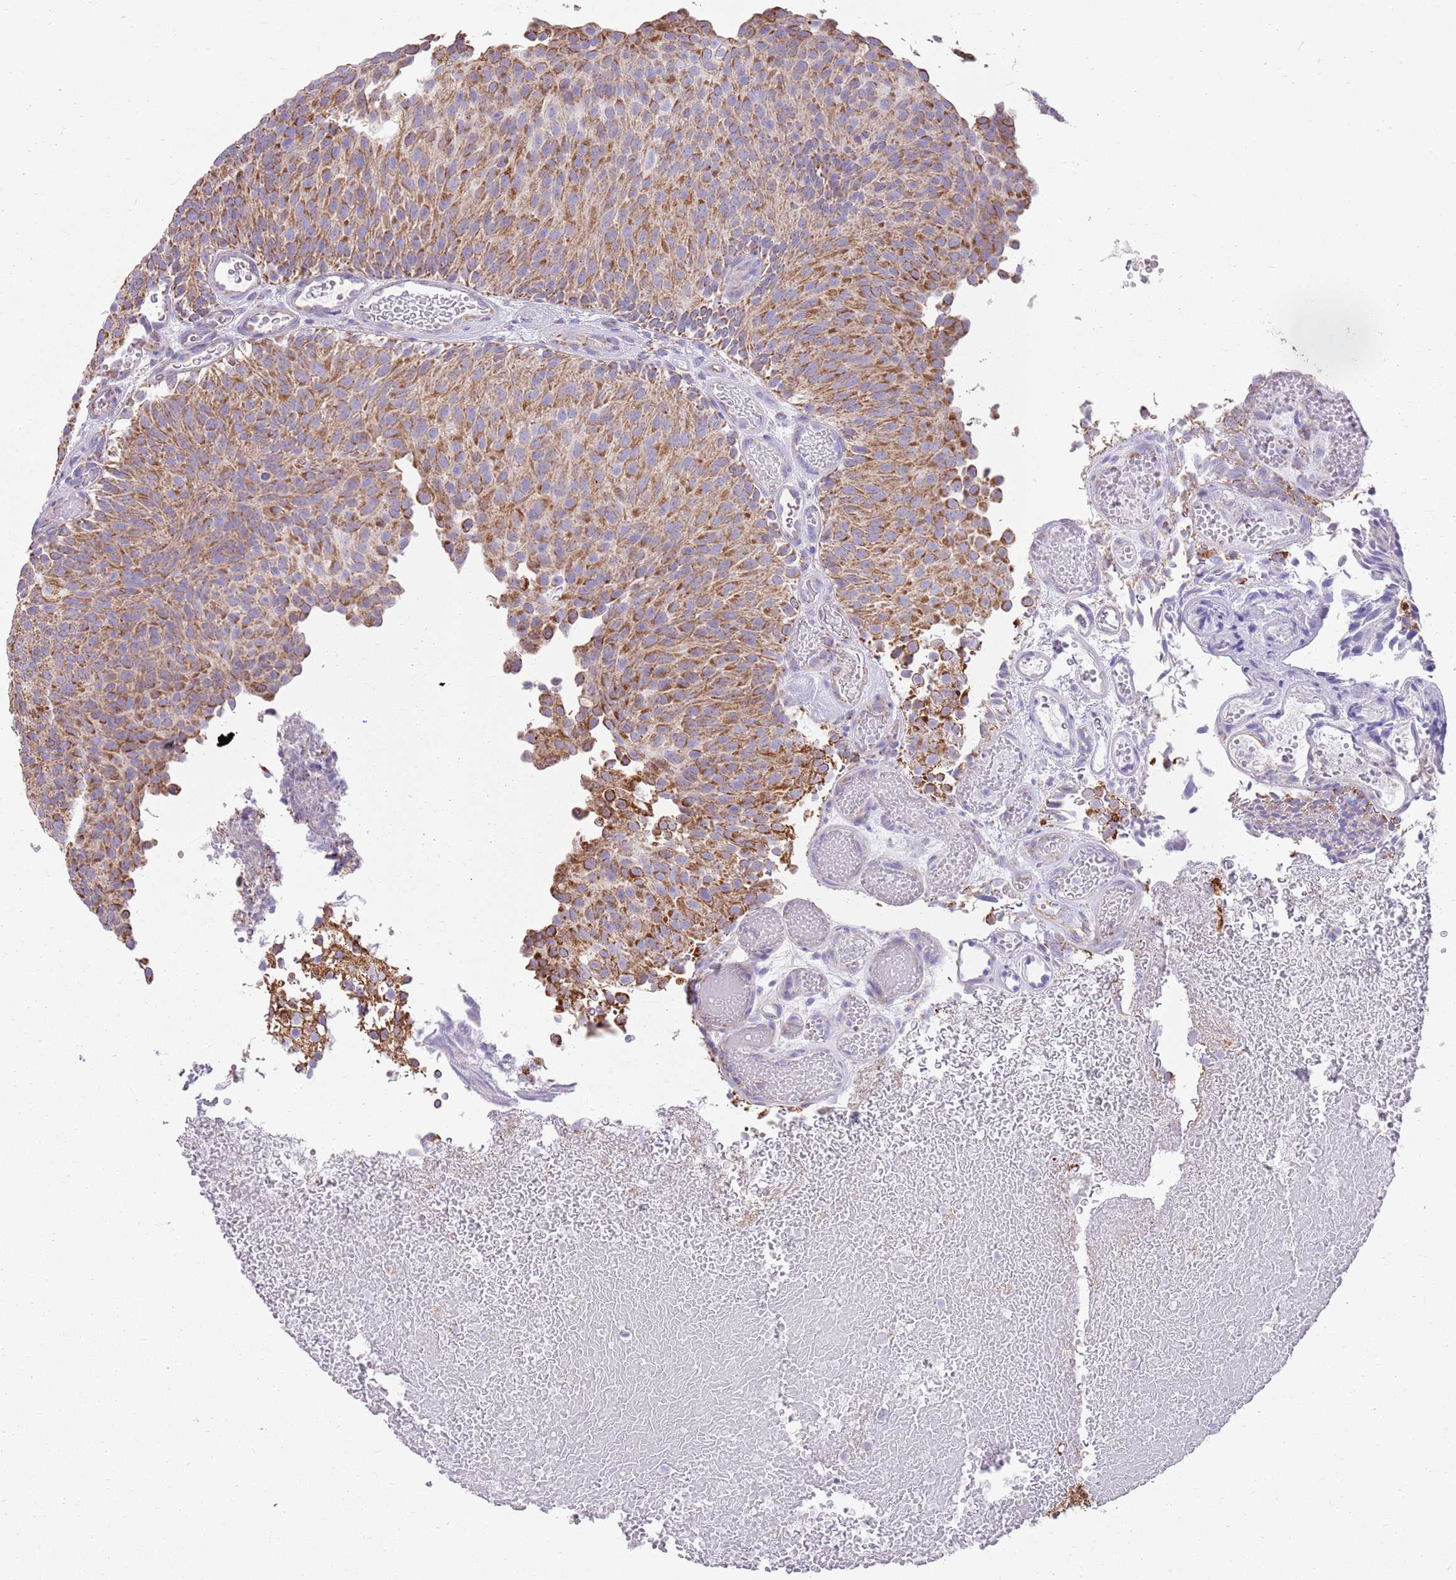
{"staining": {"intensity": "moderate", "quantity": ">75%", "location": "cytoplasmic/membranous"}, "tissue": "urothelial cancer", "cell_type": "Tumor cells", "image_type": "cancer", "snomed": [{"axis": "morphology", "description": "Urothelial carcinoma, Low grade"}, {"axis": "topography", "description": "Urinary bladder"}], "caption": "The histopathology image shows staining of urothelial cancer, revealing moderate cytoplasmic/membranous protein expression (brown color) within tumor cells.", "gene": "TTLL1", "patient": {"sex": "male", "age": 78}}